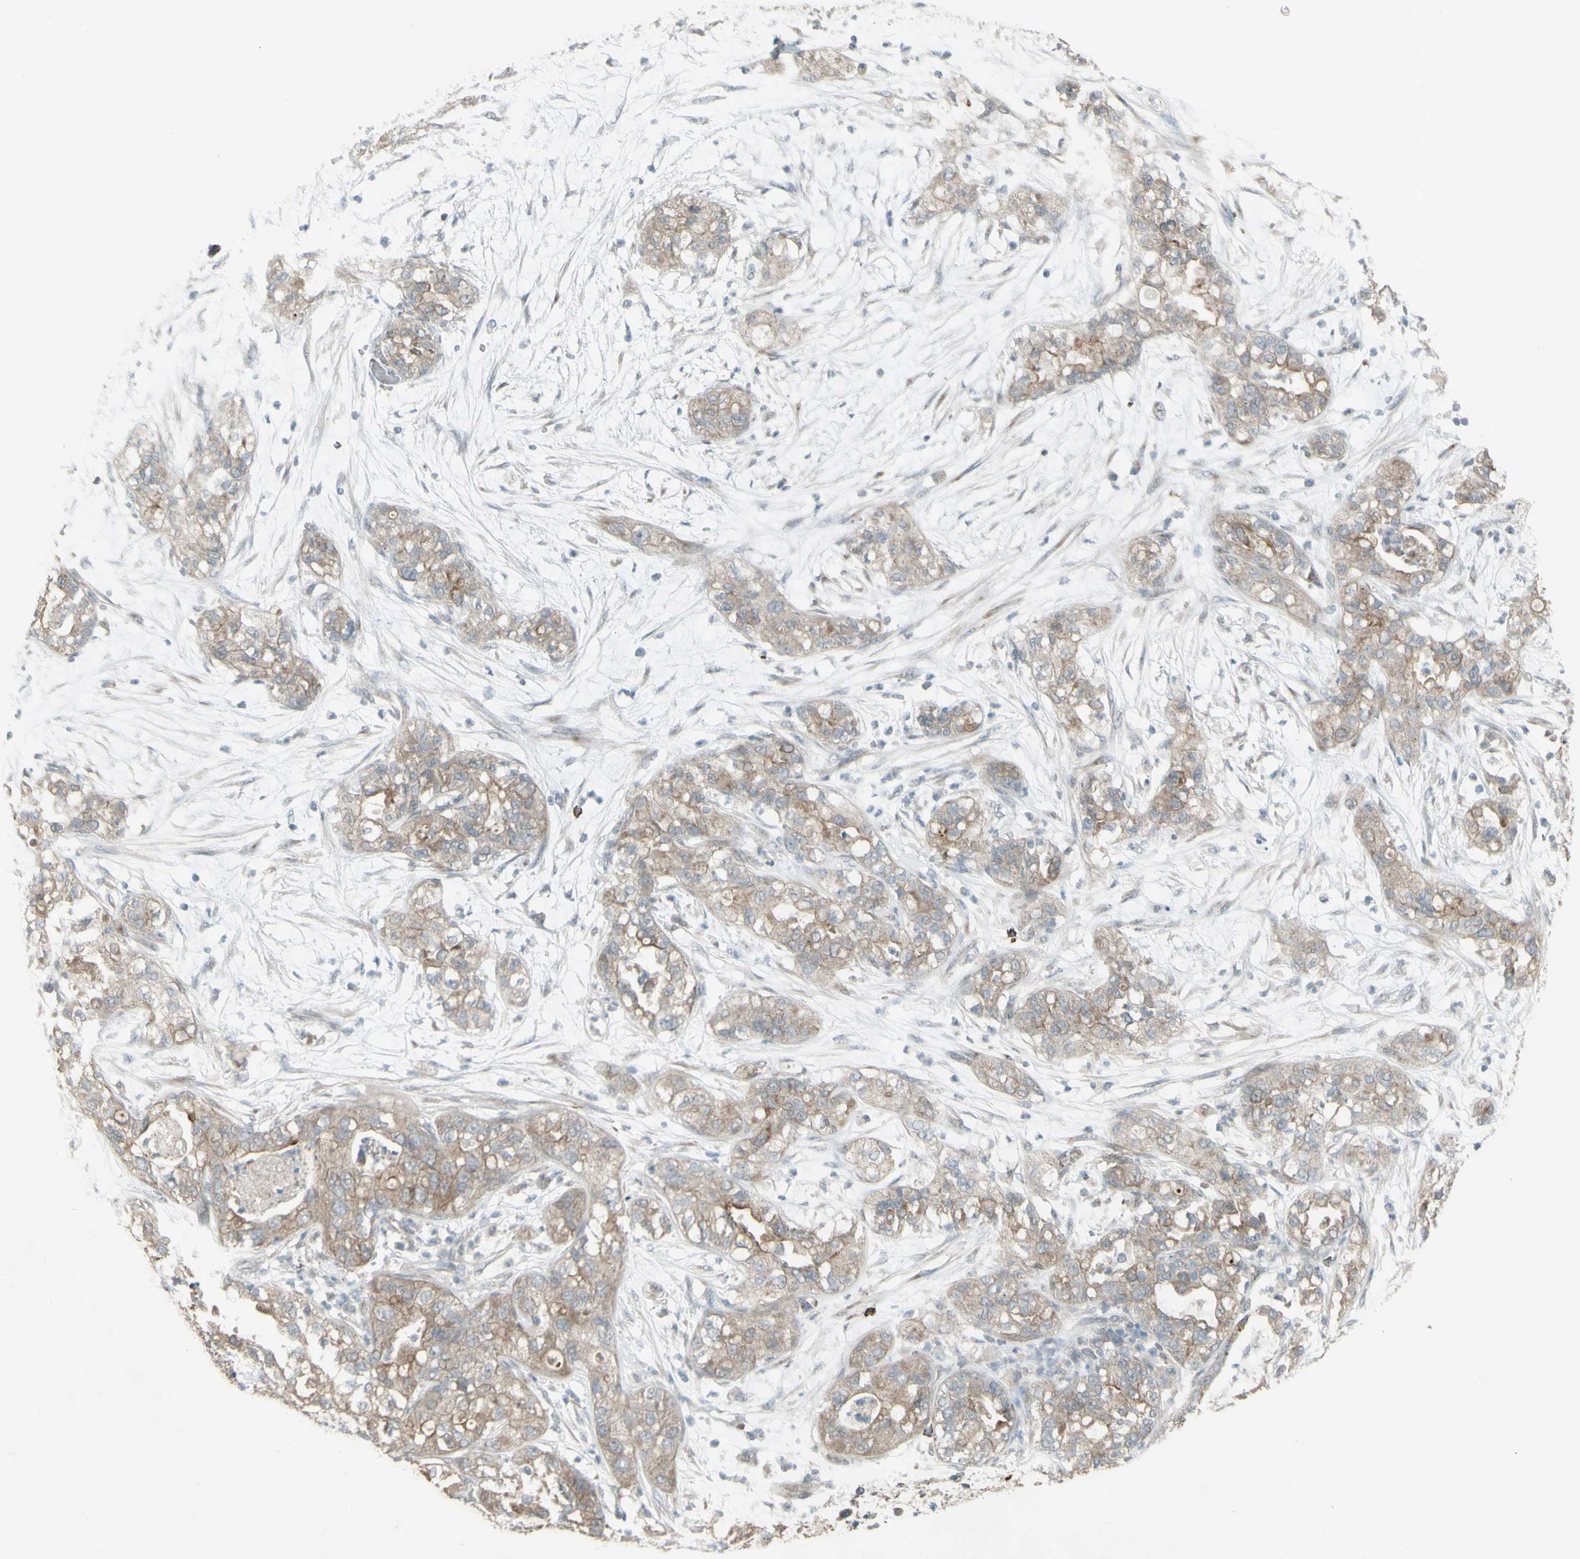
{"staining": {"intensity": "weak", "quantity": ">75%", "location": "cytoplasmic/membranous"}, "tissue": "pancreatic cancer", "cell_type": "Tumor cells", "image_type": "cancer", "snomed": [{"axis": "morphology", "description": "Adenocarcinoma, NOS"}, {"axis": "topography", "description": "Pancreas"}], "caption": "A brown stain highlights weak cytoplasmic/membranous staining of a protein in human pancreatic cancer tumor cells.", "gene": "GRAMD1B", "patient": {"sex": "female", "age": 78}}